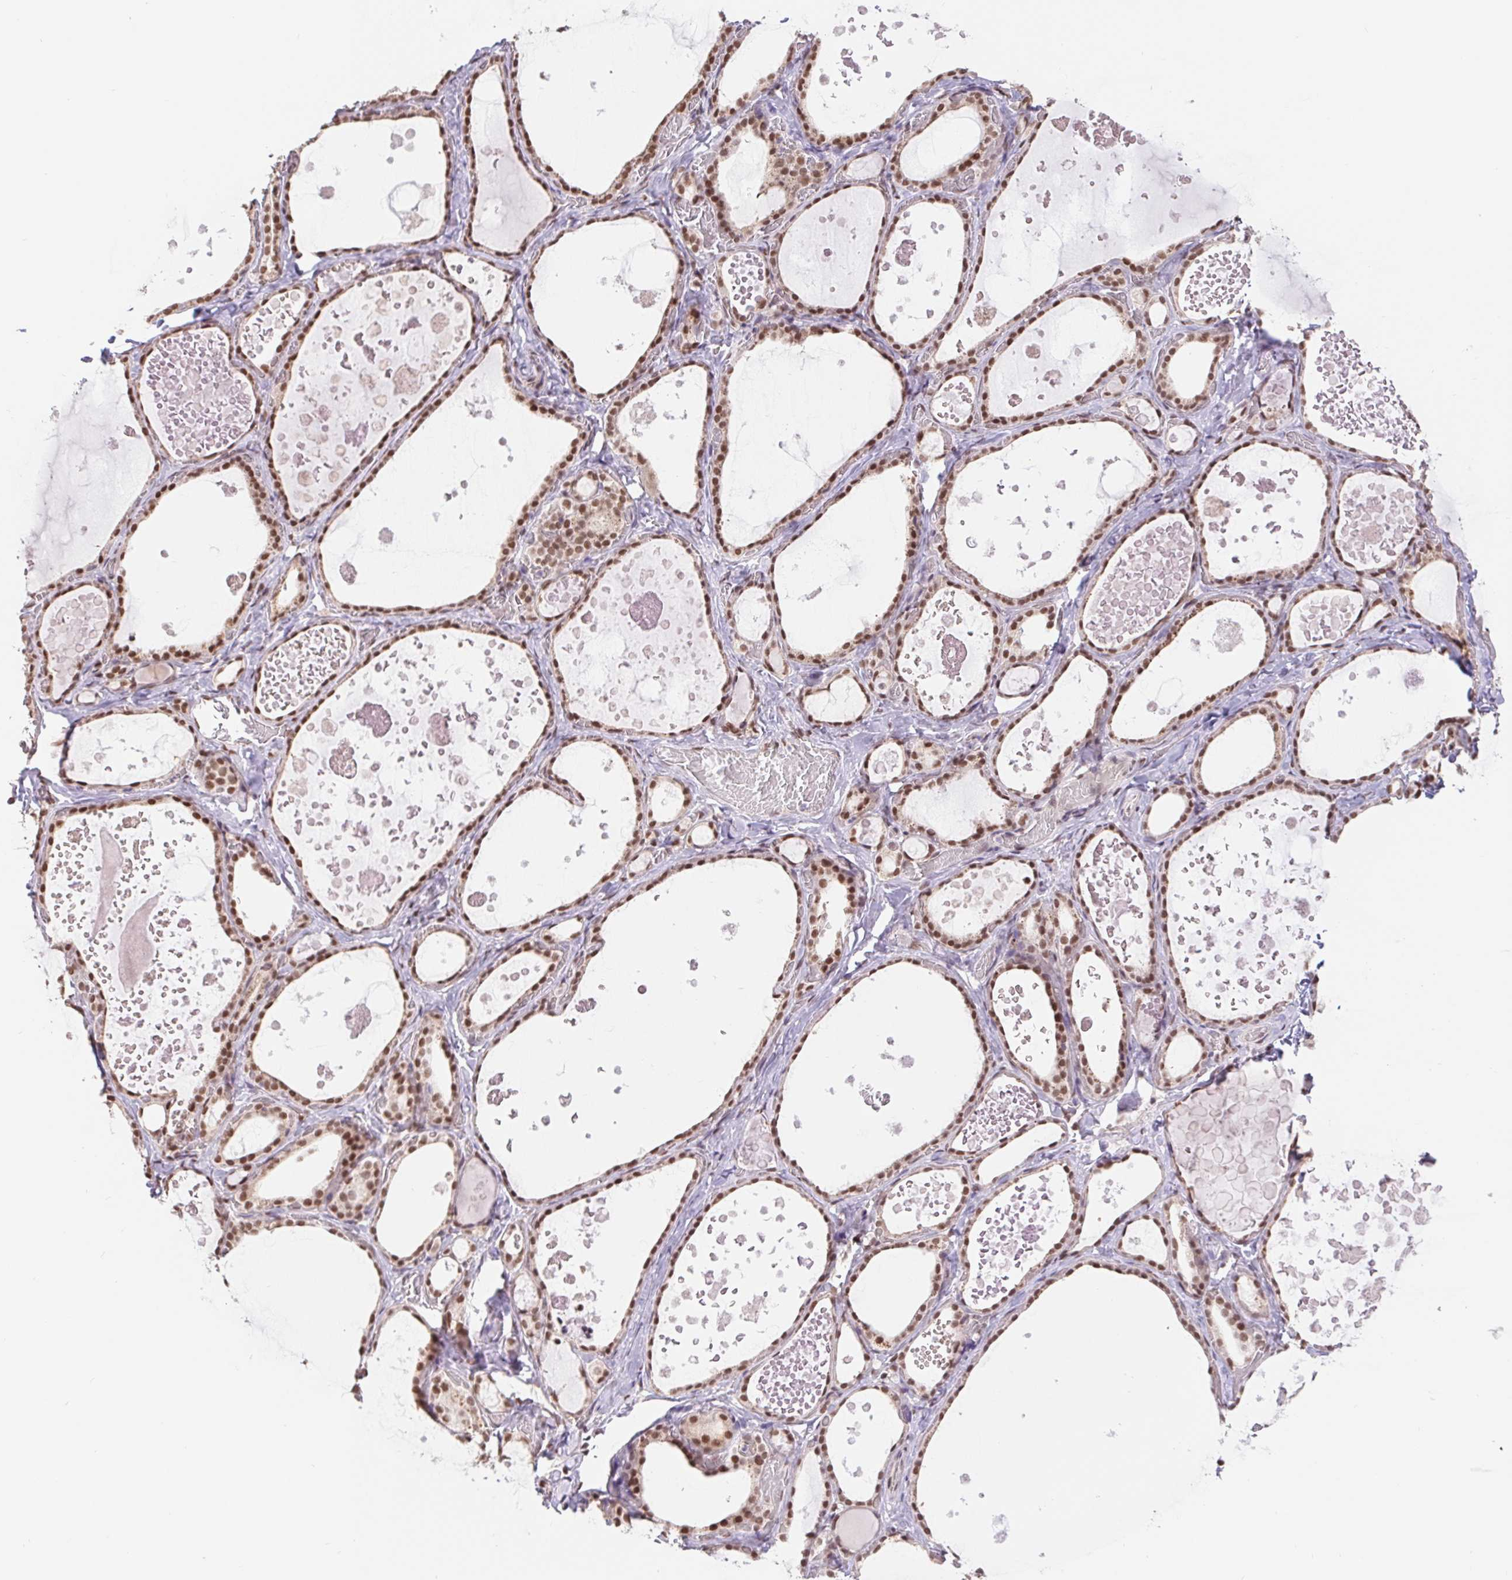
{"staining": {"intensity": "moderate", "quantity": ">75%", "location": "nuclear"}, "tissue": "thyroid gland", "cell_type": "Glandular cells", "image_type": "normal", "snomed": [{"axis": "morphology", "description": "Normal tissue, NOS"}, {"axis": "topography", "description": "Thyroid gland"}], "caption": "IHC staining of normal thyroid gland, which demonstrates medium levels of moderate nuclear positivity in about >75% of glandular cells indicating moderate nuclear protein staining. The staining was performed using DAB (brown) for protein detection and nuclei were counterstained in hematoxylin (blue).", "gene": "CAND1", "patient": {"sex": "female", "age": 56}}